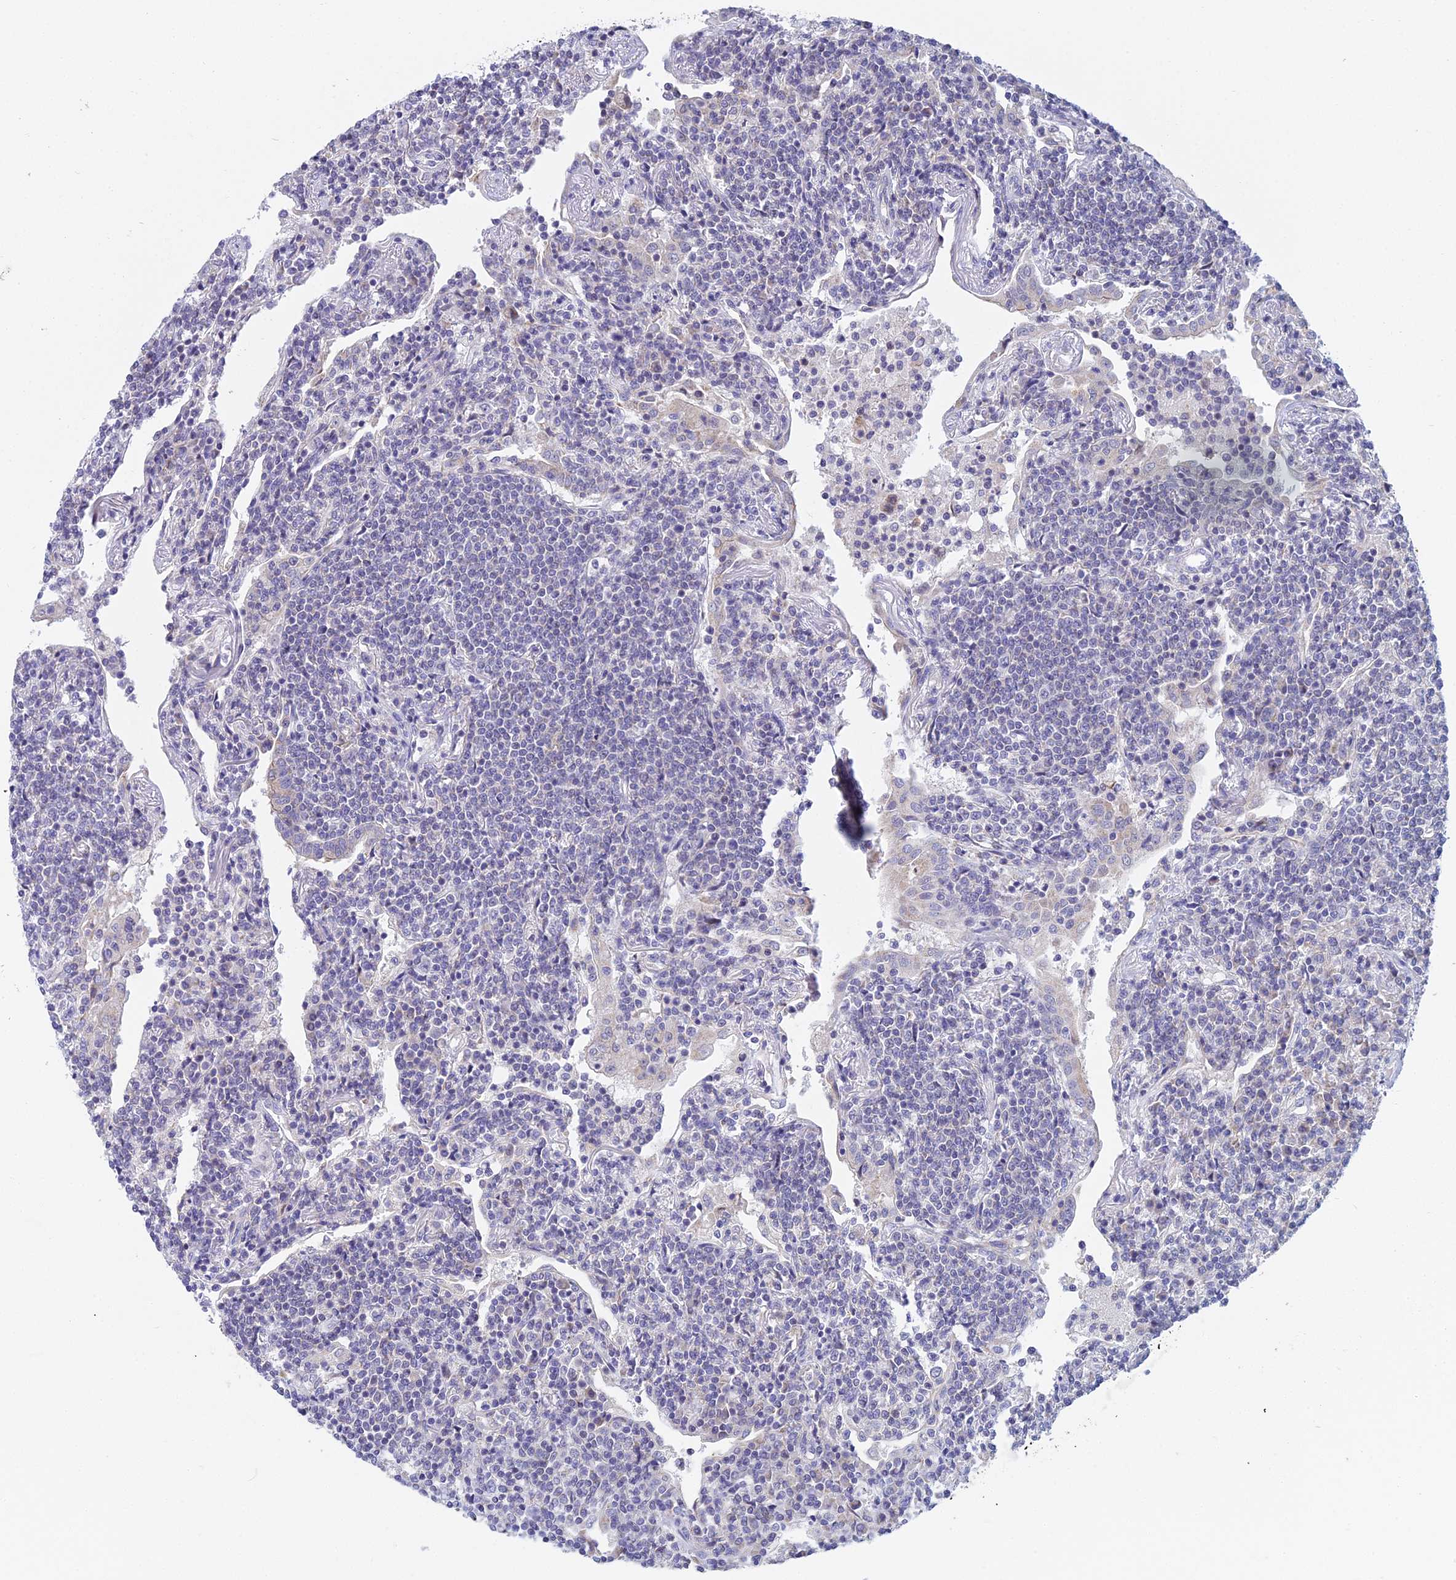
{"staining": {"intensity": "negative", "quantity": "none", "location": "none"}, "tissue": "lymphoma", "cell_type": "Tumor cells", "image_type": "cancer", "snomed": [{"axis": "morphology", "description": "Malignant lymphoma, non-Hodgkin's type, Low grade"}, {"axis": "topography", "description": "Lung"}], "caption": "IHC micrograph of human low-grade malignant lymphoma, non-Hodgkin's type stained for a protein (brown), which displays no positivity in tumor cells.", "gene": "CFAP206", "patient": {"sex": "female", "age": 71}}